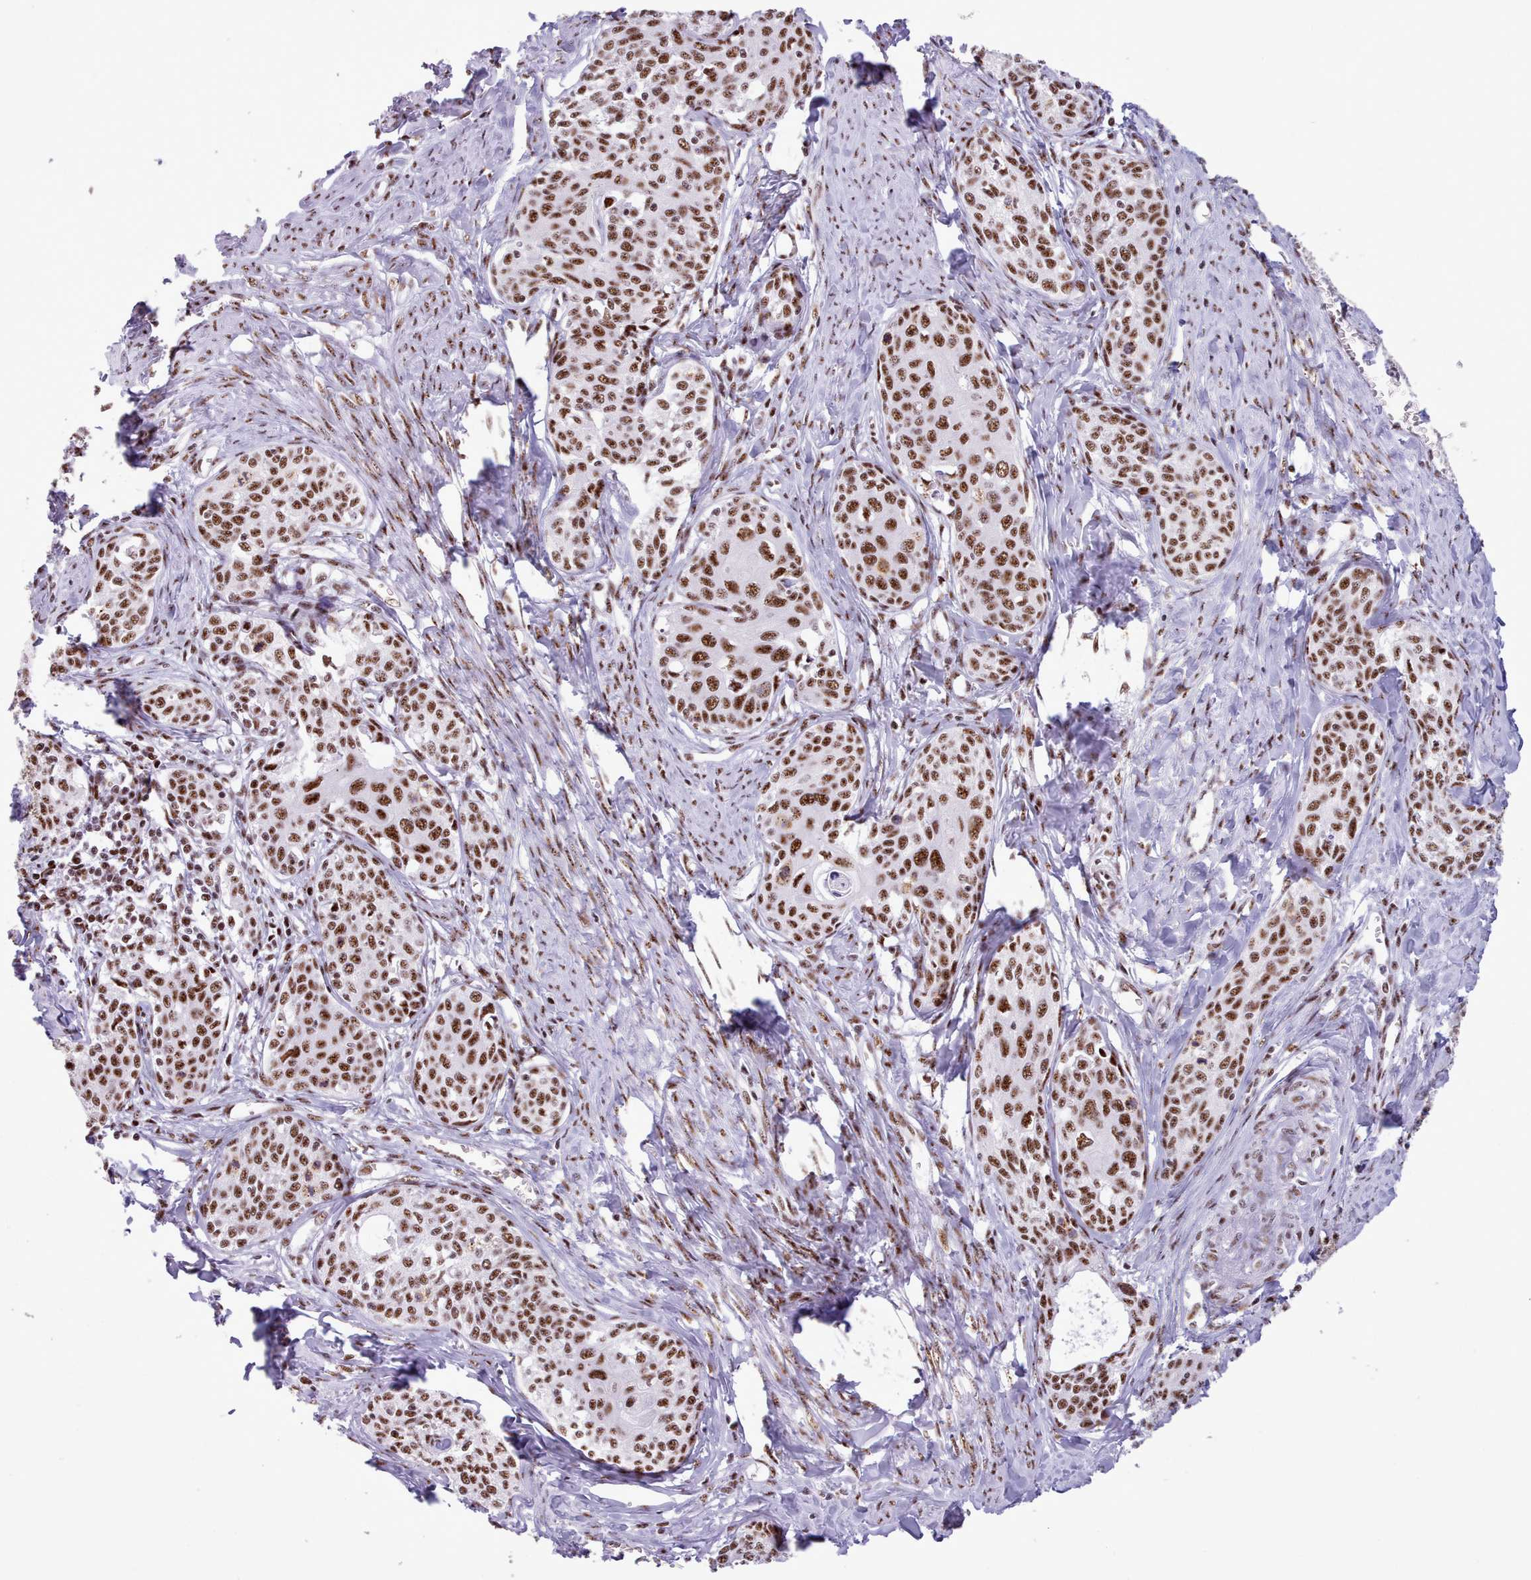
{"staining": {"intensity": "strong", "quantity": ">75%", "location": "nuclear"}, "tissue": "cervical cancer", "cell_type": "Tumor cells", "image_type": "cancer", "snomed": [{"axis": "morphology", "description": "Squamous cell carcinoma, NOS"}, {"axis": "morphology", "description": "Adenocarcinoma, NOS"}, {"axis": "topography", "description": "Cervix"}], "caption": "Protein expression analysis of cervical cancer exhibits strong nuclear staining in approximately >75% of tumor cells. Nuclei are stained in blue.", "gene": "TMEM35B", "patient": {"sex": "female", "age": 52}}